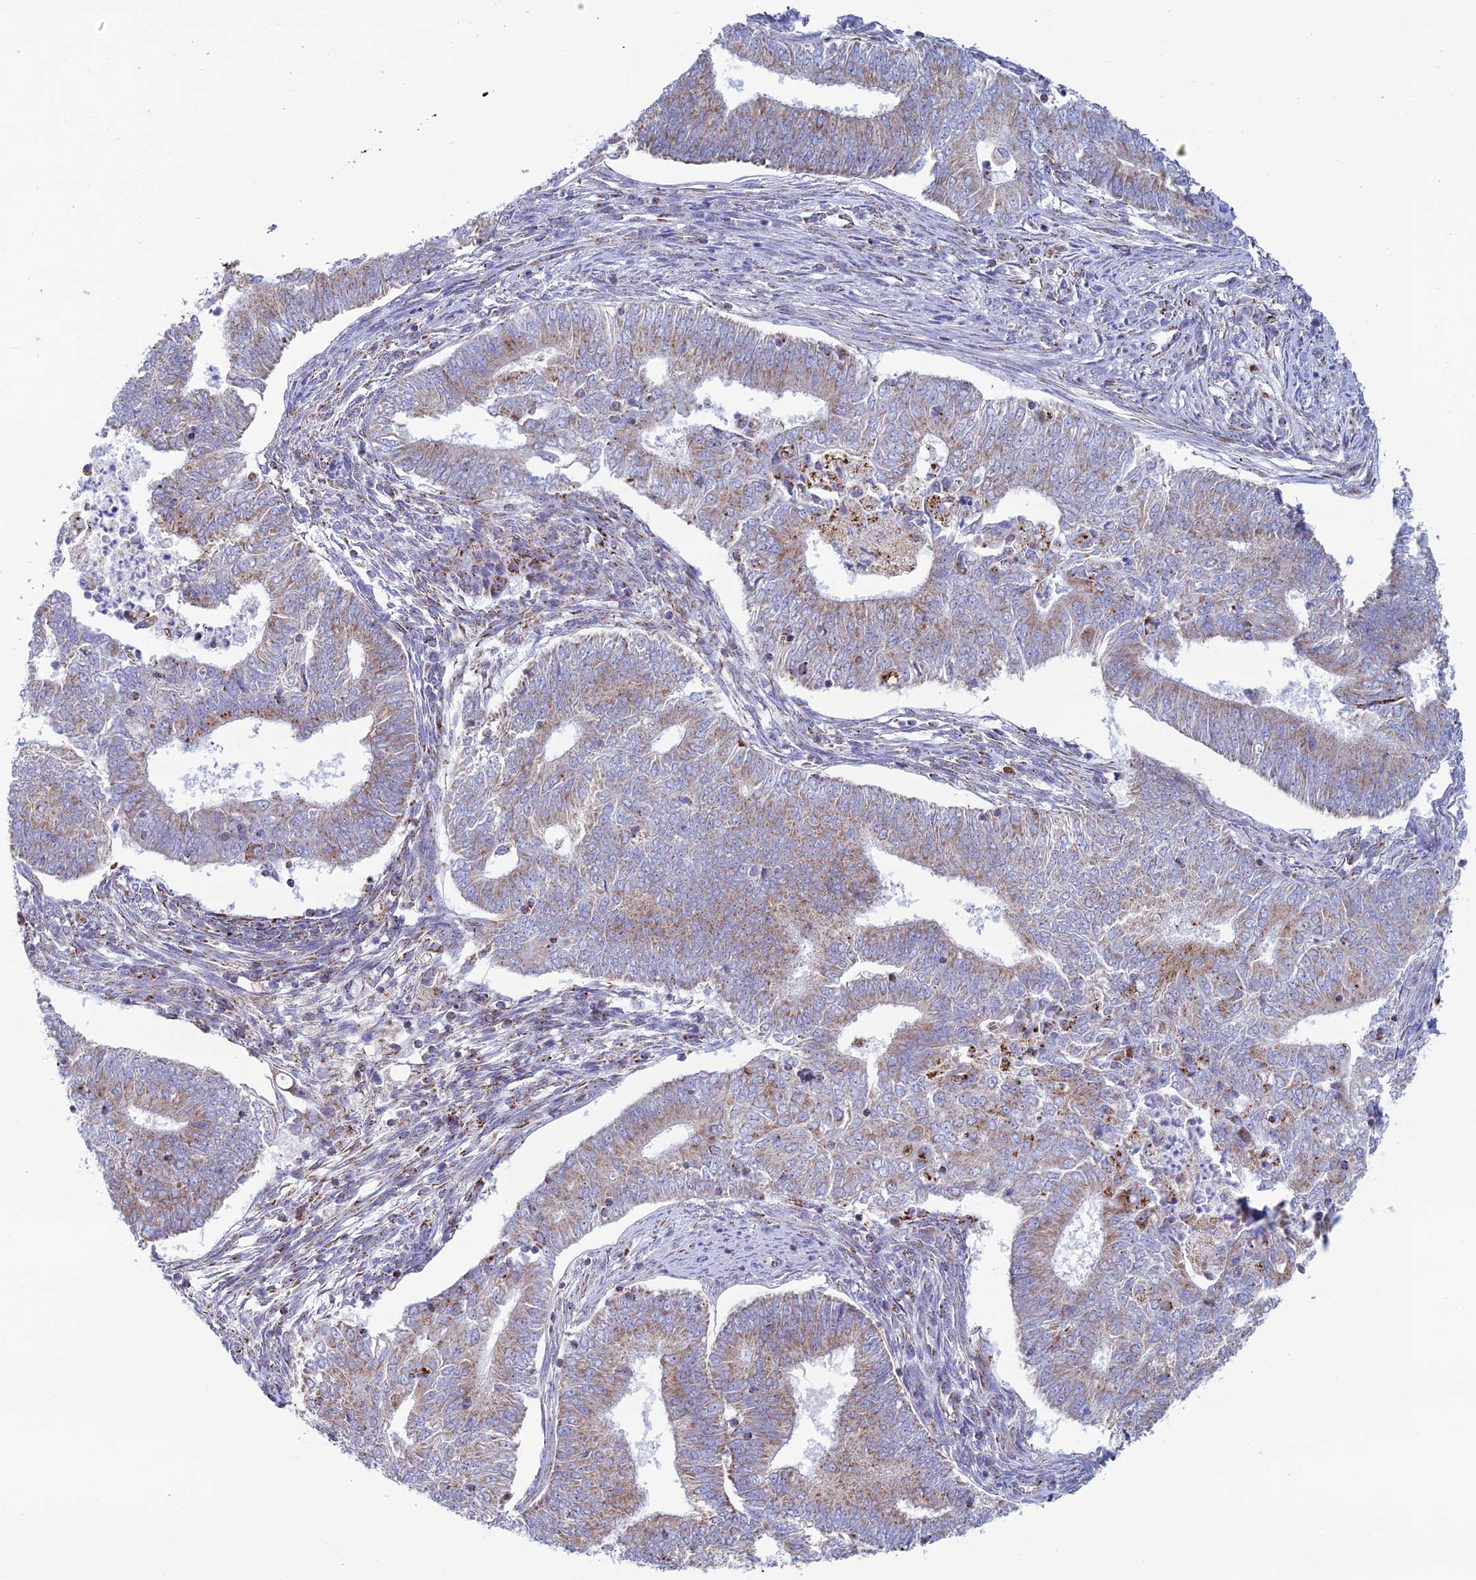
{"staining": {"intensity": "moderate", "quantity": "25%-75%", "location": "cytoplasmic/membranous"}, "tissue": "endometrial cancer", "cell_type": "Tumor cells", "image_type": "cancer", "snomed": [{"axis": "morphology", "description": "Adenocarcinoma, NOS"}, {"axis": "topography", "description": "Endometrium"}], "caption": "IHC (DAB (3,3'-diaminobenzidine)) staining of human endometrial cancer (adenocarcinoma) exhibits moderate cytoplasmic/membranous protein positivity in about 25%-75% of tumor cells. (DAB IHC, brown staining for protein, blue staining for nuclei).", "gene": "ZNG1B", "patient": {"sex": "female", "age": 62}}